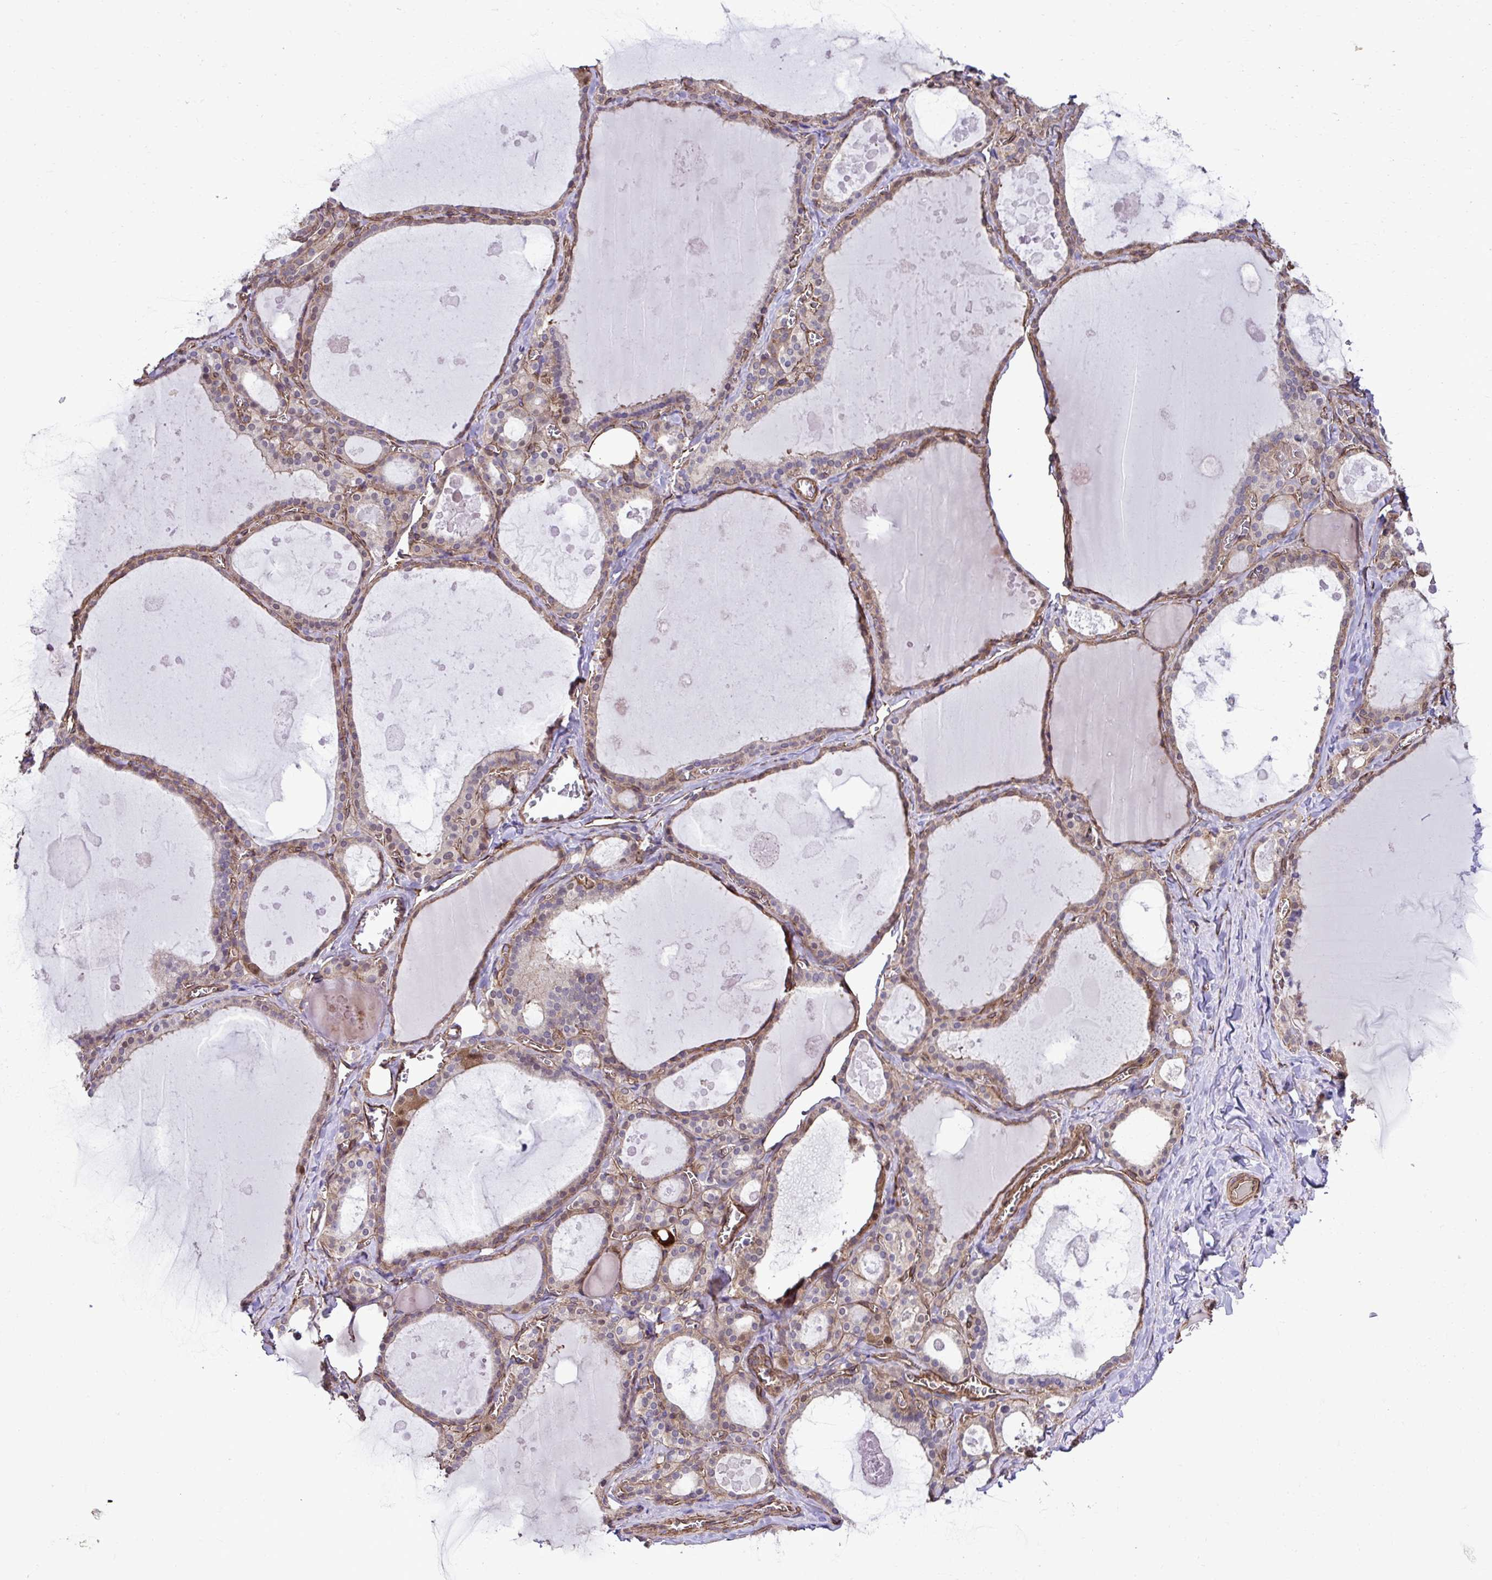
{"staining": {"intensity": "moderate", "quantity": "25%-75%", "location": "cytoplasmic/membranous"}, "tissue": "thyroid gland", "cell_type": "Glandular cells", "image_type": "normal", "snomed": [{"axis": "morphology", "description": "Normal tissue, NOS"}, {"axis": "topography", "description": "Thyroid gland"}], "caption": "Glandular cells reveal medium levels of moderate cytoplasmic/membranous positivity in approximately 25%-75% of cells in normal thyroid gland.", "gene": "TRIM52", "patient": {"sex": "male", "age": 56}}